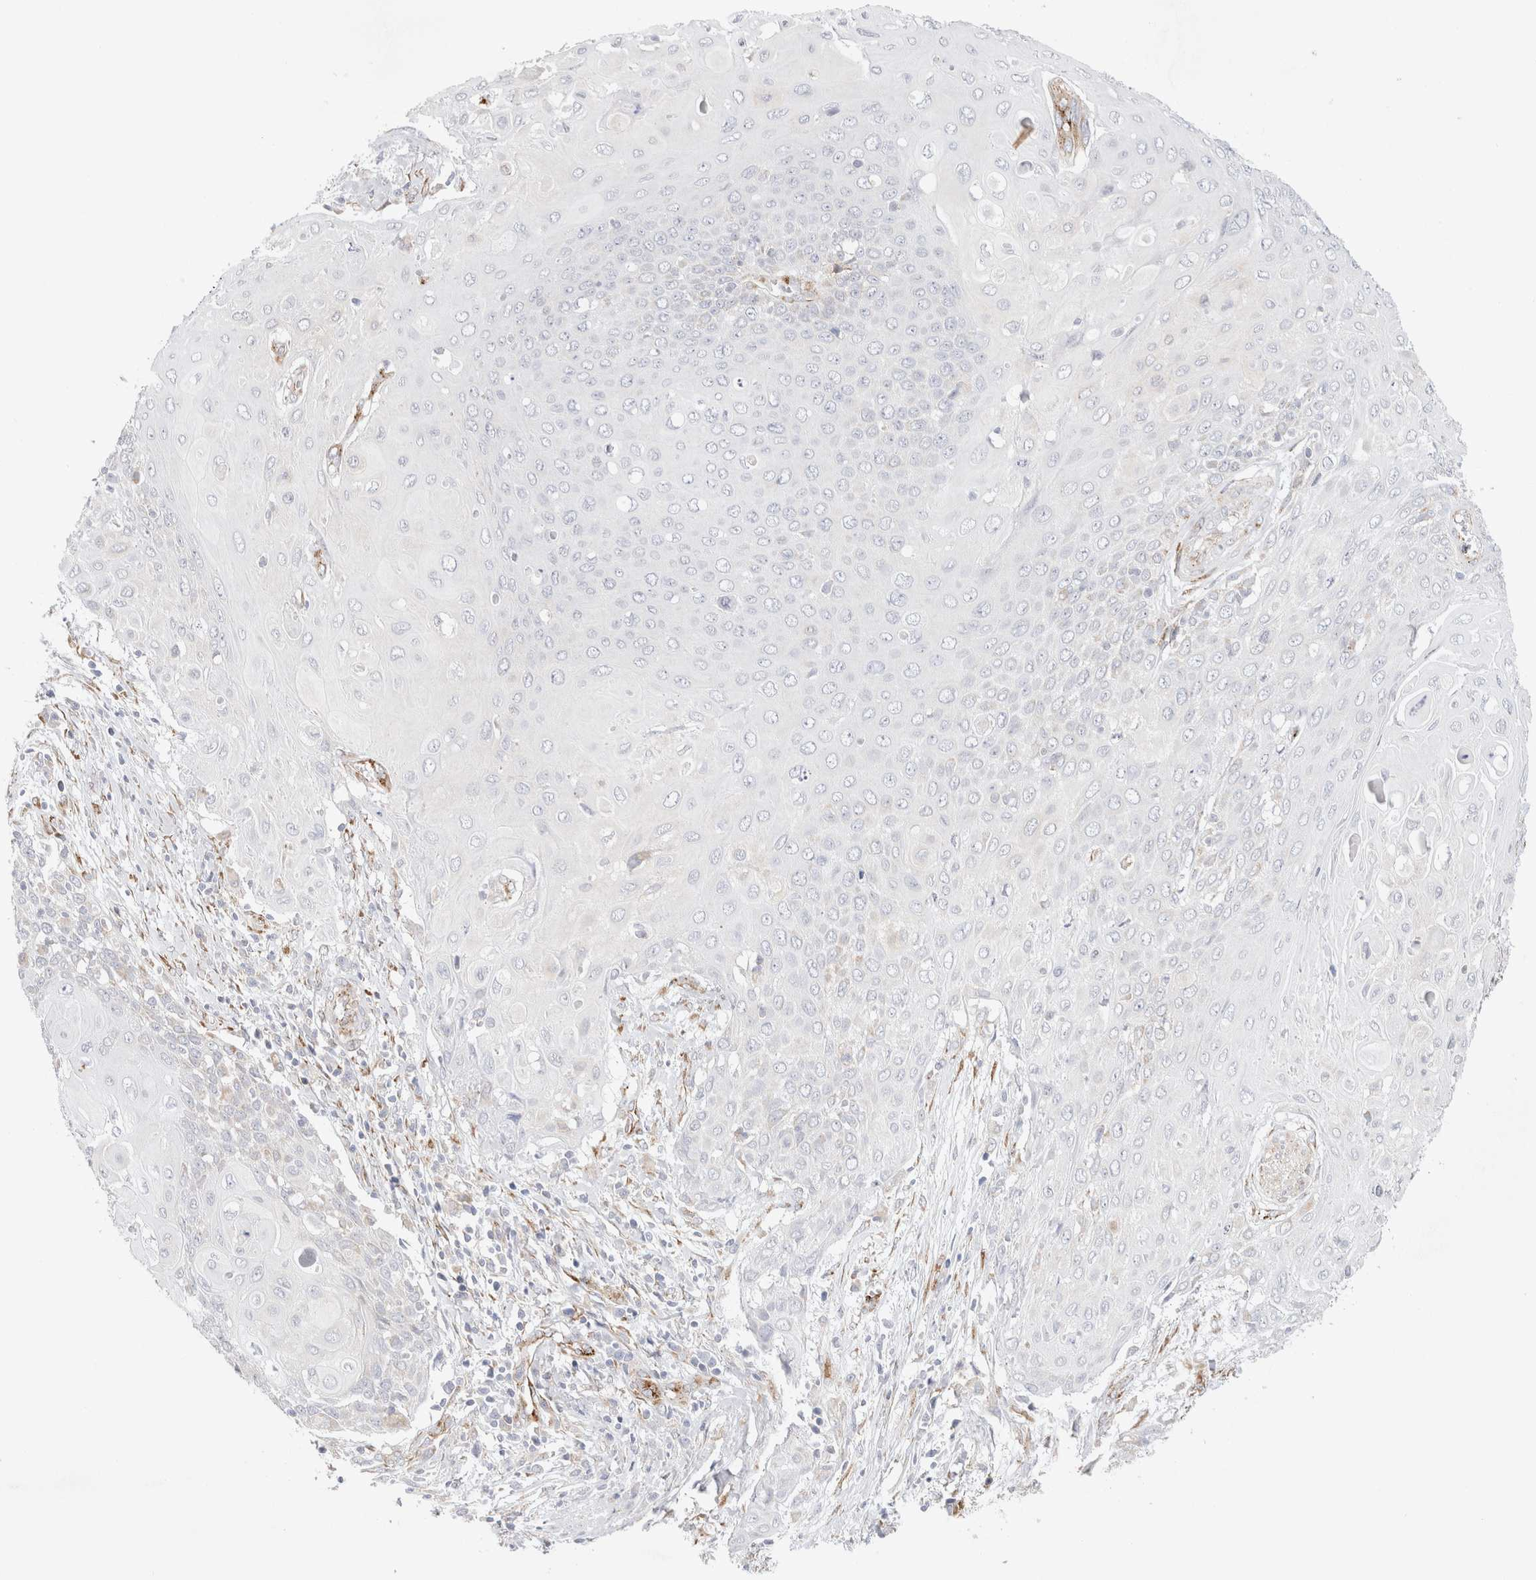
{"staining": {"intensity": "negative", "quantity": "none", "location": "none"}, "tissue": "cervical cancer", "cell_type": "Tumor cells", "image_type": "cancer", "snomed": [{"axis": "morphology", "description": "Squamous cell carcinoma, NOS"}, {"axis": "topography", "description": "Cervix"}], "caption": "Tumor cells show no significant protein positivity in cervical cancer (squamous cell carcinoma).", "gene": "CNPY4", "patient": {"sex": "female", "age": 39}}